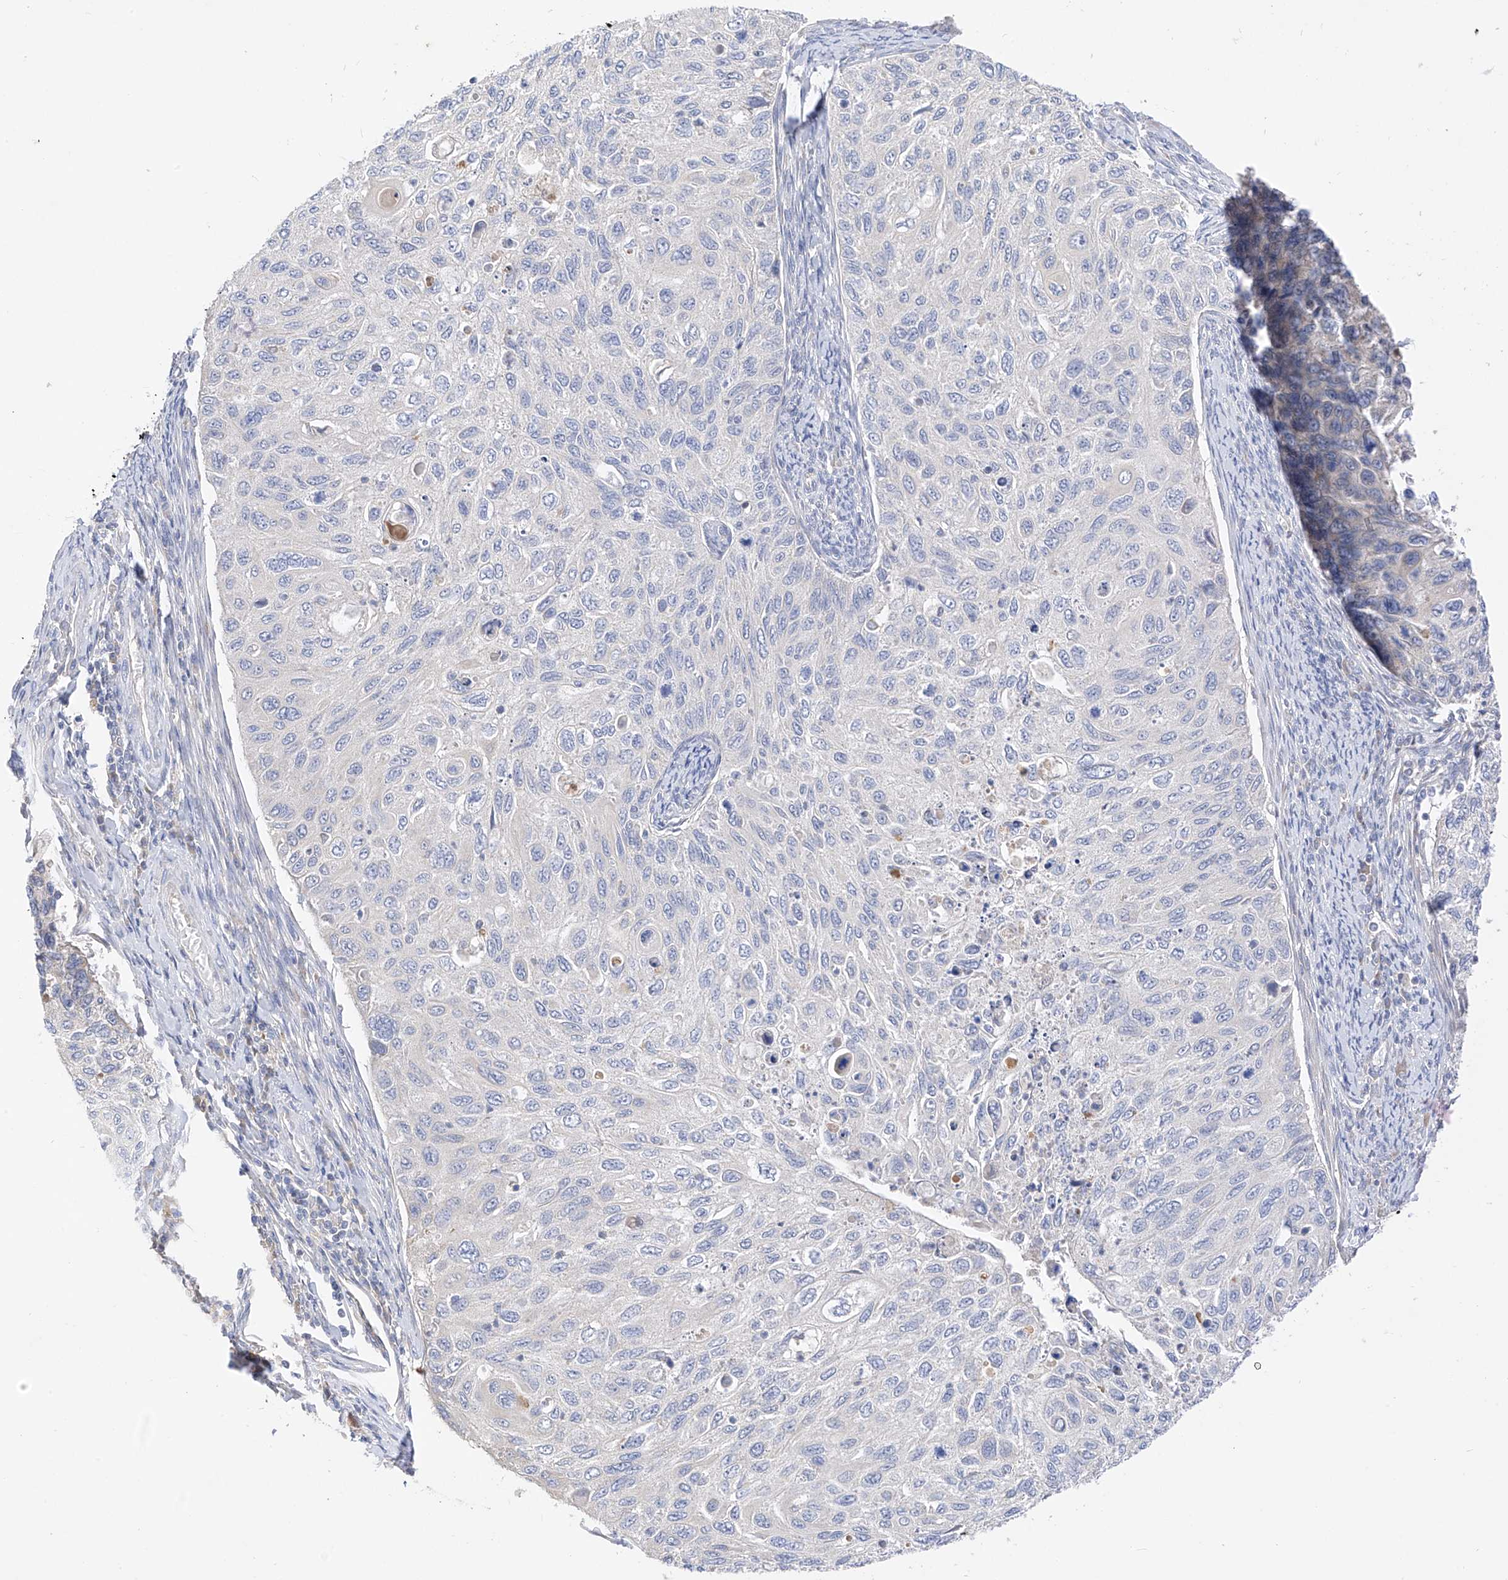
{"staining": {"intensity": "negative", "quantity": "none", "location": "none"}, "tissue": "cervical cancer", "cell_type": "Tumor cells", "image_type": "cancer", "snomed": [{"axis": "morphology", "description": "Squamous cell carcinoma, NOS"}, {"axis": "topography", "description": "Cervix"}], "caption": "Tumor cells are negative for brown protein staining in cervical cancer.", "gene": "RASA2", "patient": {"sex": "female", "age": 70}}